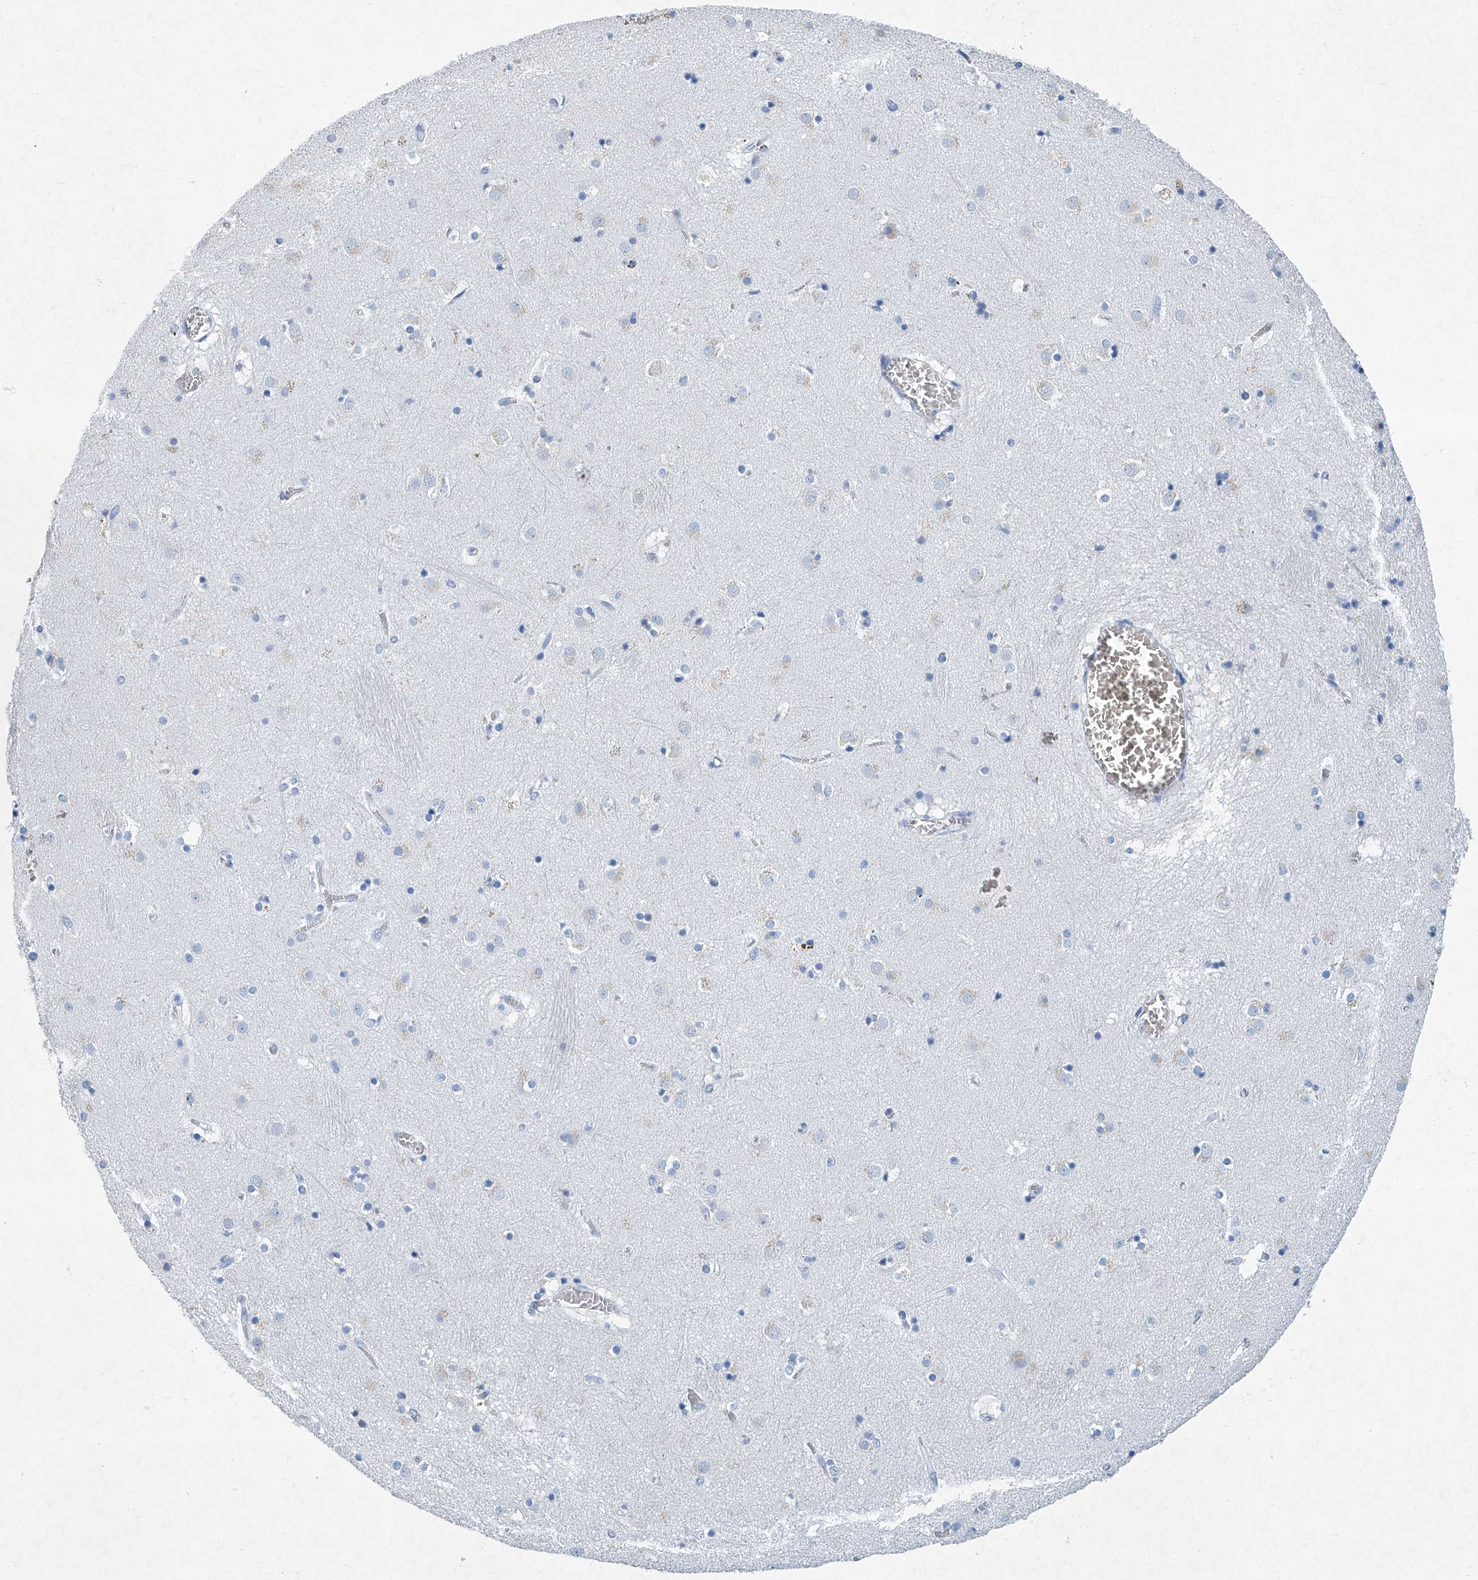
{"staining": {"intensity": "negative", "quantity": "none", "location": "none"}, "tissue": "caudate", "cell_type": "Glial cells", "image_type": "normal", "snomed": [{"axis": "morphology", "description": "Normal tissue, NOS"}, {"axis": "topography", "description": "Lateral ventricle wall"}], "caption": "The immunohistochemistry (IHC) micrograph has no significant staining in glial cells of caudate.", "gene": "CYP2A7", "patient": {"sex": "male", "age": 70}}